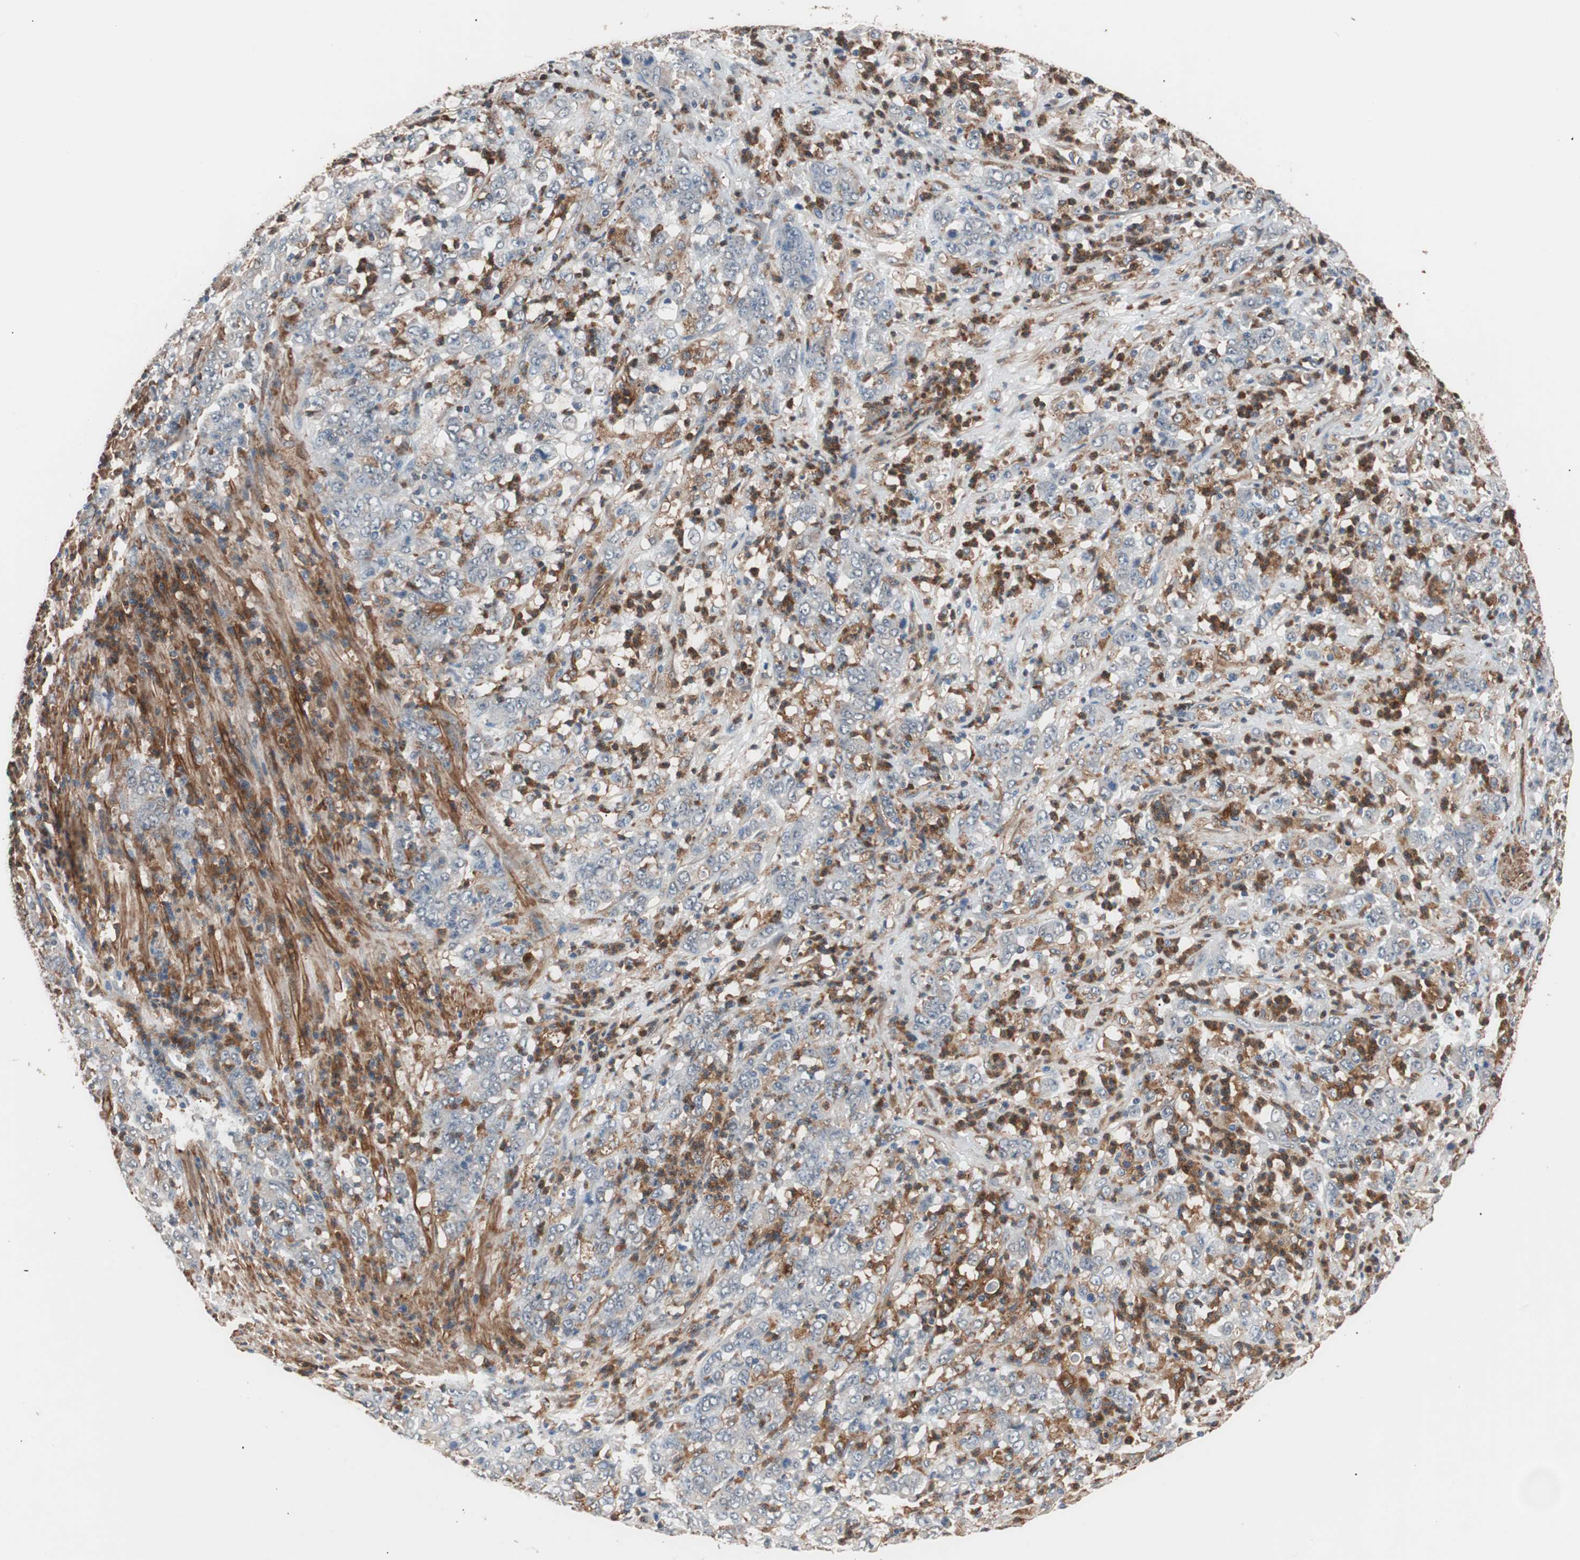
{"staining": {"intensity": "weak", "quantity": "<25%", "location": "cytoplasmic/membranous"}, "tissue": "stomach cancer", "cell_type": "Tumor cells", "image_type": "cancer", "snomed": [{"axis": "morphology", "description": "Adenocarcinoma, NOS"}, {"axis": "topography", "description": "Stomach, lower"}], "caption": "A micrograph of stomach cancer stained for a protein demonstrates no brown staining in tumor cells.", "gene": "LITAF", "patient": {"sex": "female", "age": 71}}